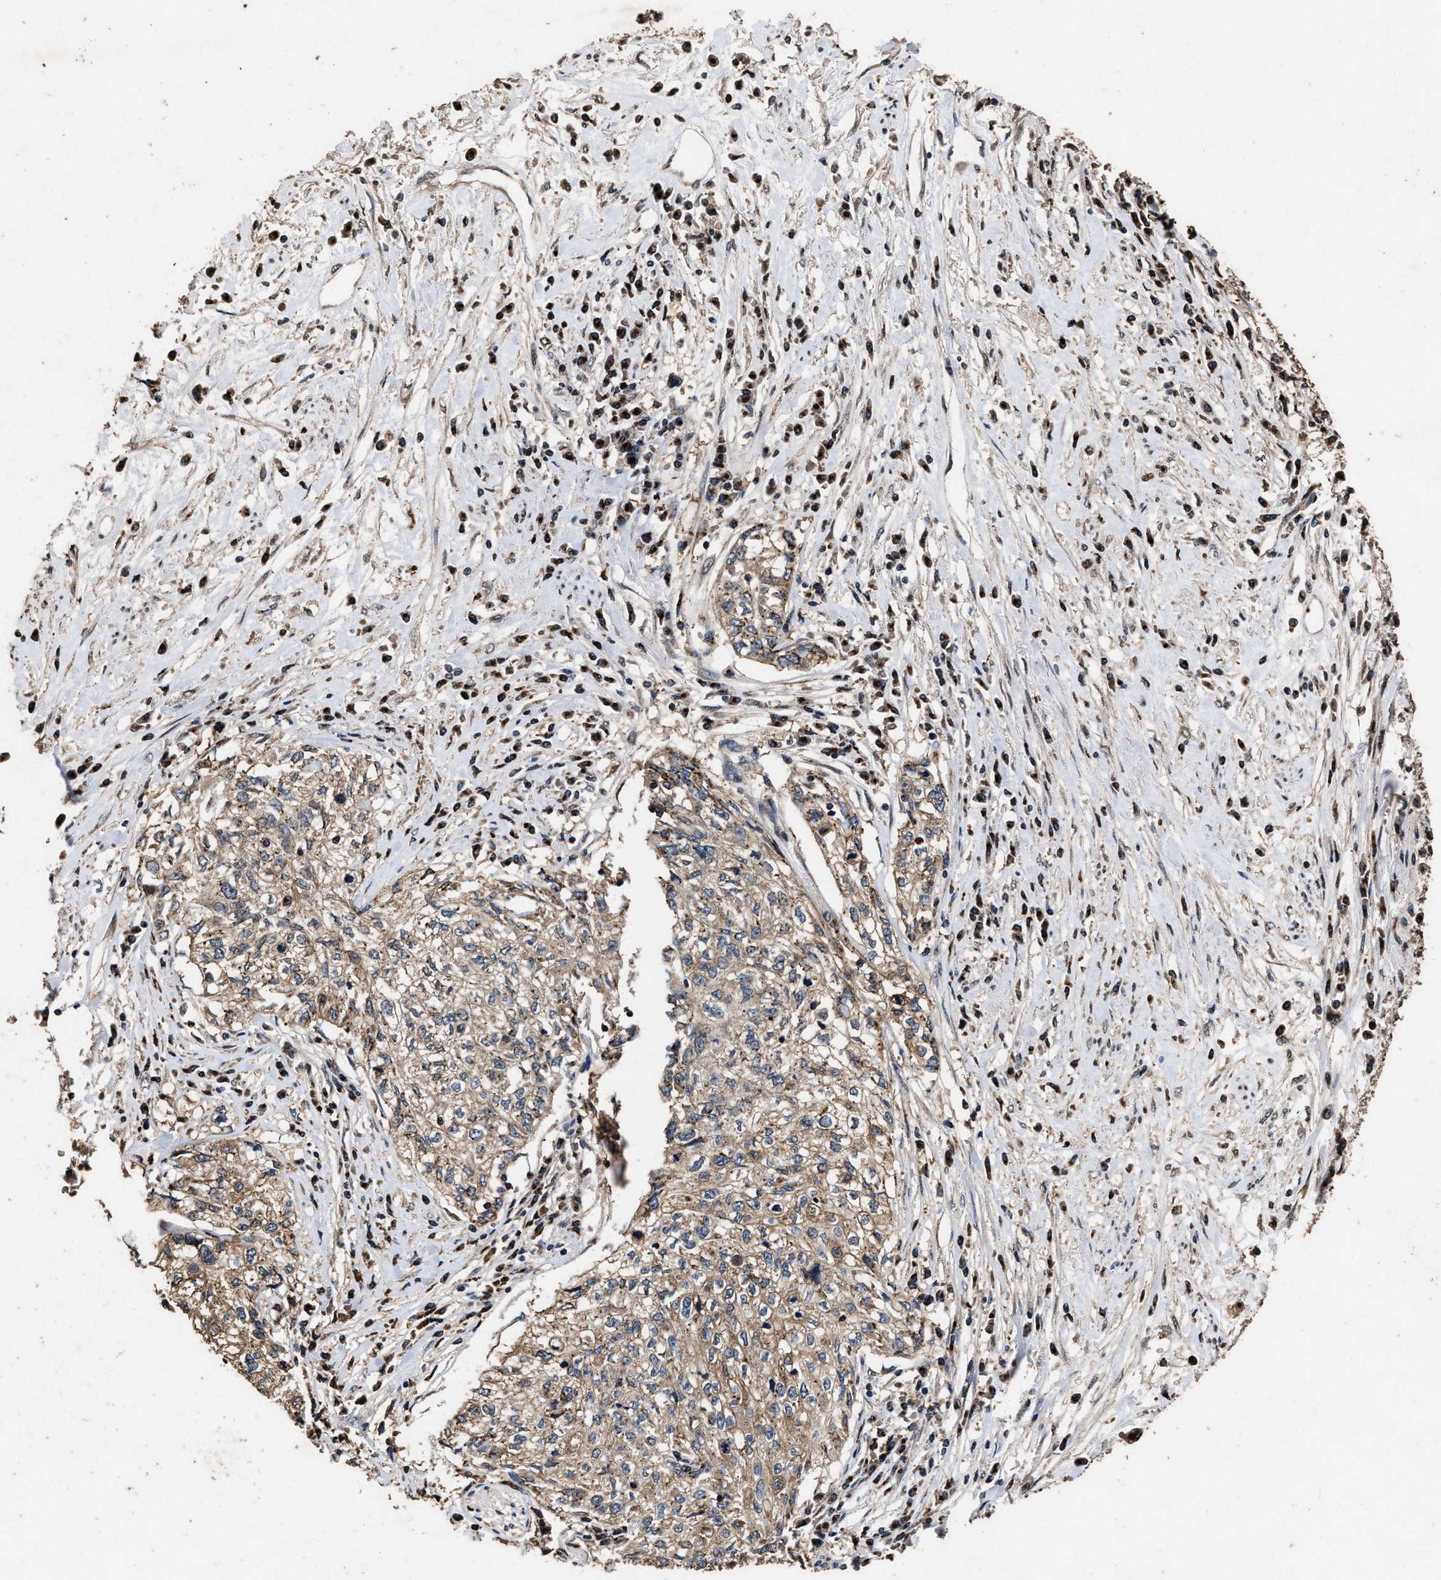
{"staining": {"intensity": "weak", "quantity": ">75%", "location": "cytoplasmic/membranous"}, "tissue": "cervical cancer", "cell_type": "Tumor cells", "image_type": "cancer", "snomed": [{"axis": "morphology", "description": "Squamous cell carcinoma, NOS"}, {"axis": "topography", "description": "Cervix"}], "caption": "This micrograph displays cervical cancer stained with immunohistochemistry (IHC) to label a protein in brown. The cytoplasmic/membranous of tumor cells show weak positivity for the protein. Nuclei are counter-stained blue.", "gene": "TPST2", "patient": {"sex": "female", "age": 57}}